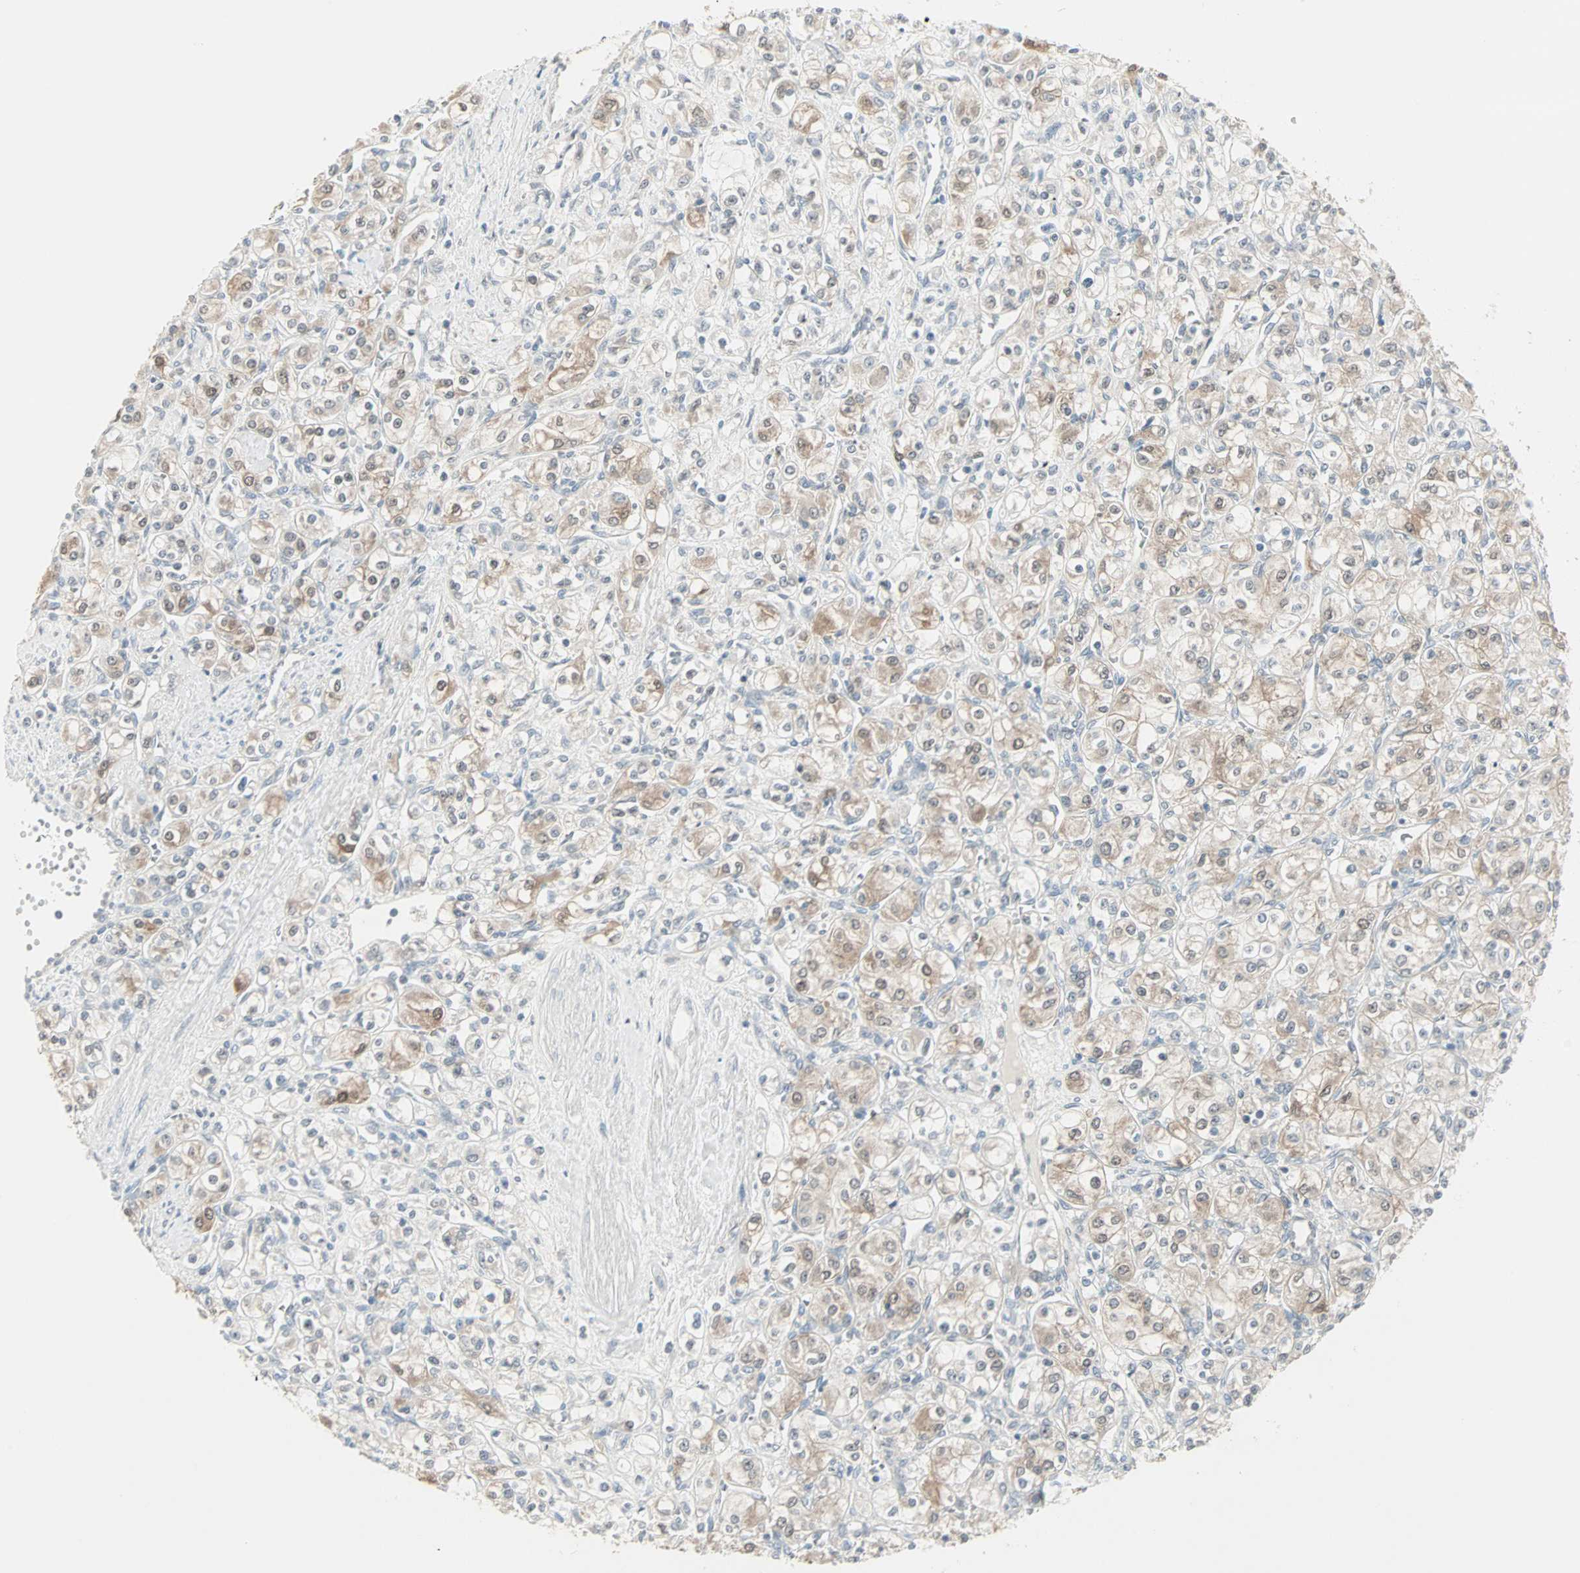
{"staining": {"intensity": "moderate", "quantity": "<25%", "location": "cytoplasmic/membranous"}, "tissue": "renal cancer", "cell_type": "Tumor cells", "image_type": "cancer", "snomed": [{"axis": "morphology", "description": "Adenocarcinoma, NOS"}, {"axis": "topography", "description": "Kidney"}], "caption": "Immunohistochemical staining of human renal adenocarcinoma reveals moderate cytoplasmic/membranous protein positivity in about <25% of tumor cells. (DAB IHC with brightfield microscopy, high magnification).", "gene": "PTPA", "patient": {"sex": "male", "age": 77}}